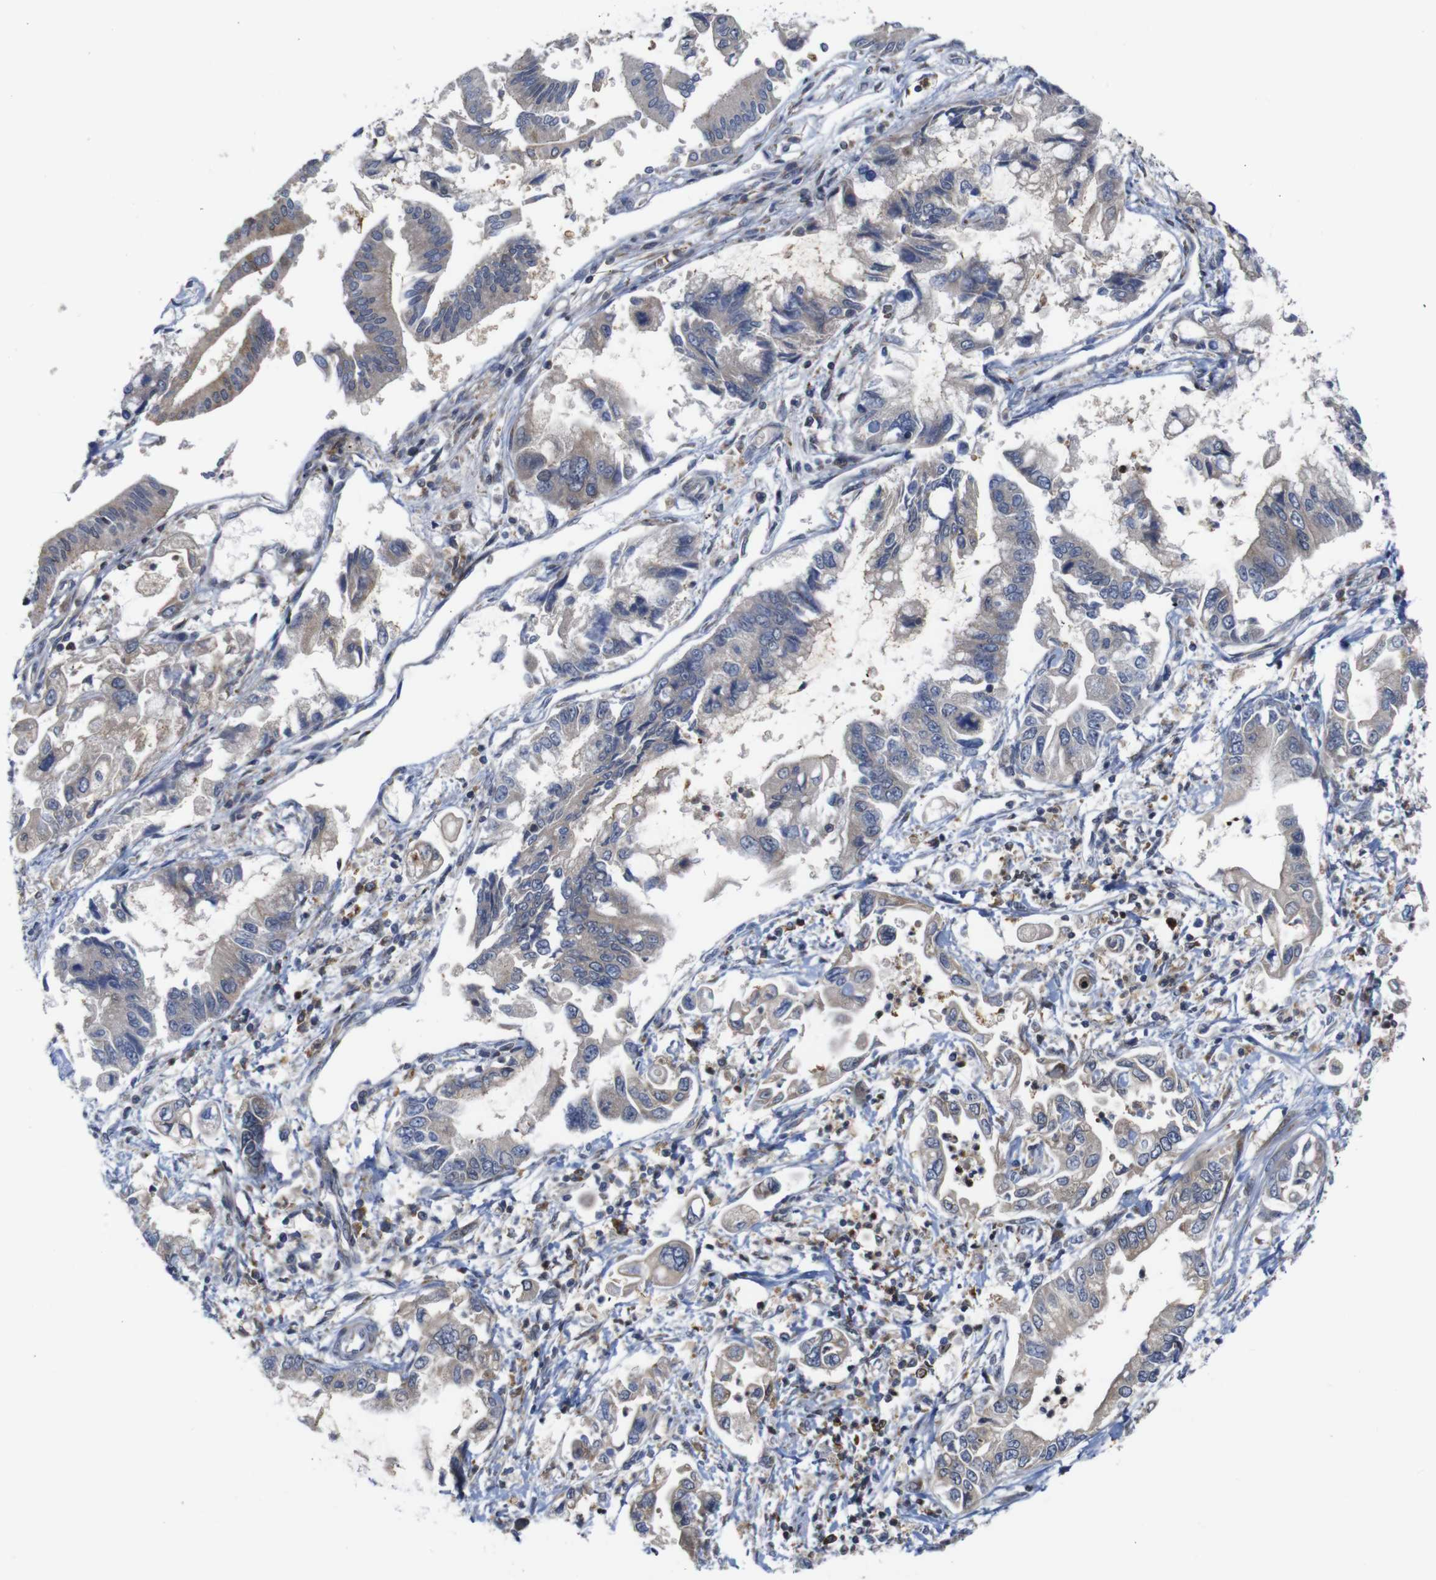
{"staining": {"intensity": "weak", "quantity": "25%-75%", "location": "cytoplasmic/membranous"}, "tissue": "pancreatic cancer", "cell_type": "Tumor cells", "image_type": "cancer", "snomed": [{"axis": "morphology", "description": "Adenocarcinoma, NOS"}, {"axis": "topography", "description": "Pancreas"}], "caption": "A high-resolution micrograph shows immunohistochemistry (IHC) staining of pancreatic cancer (adenocarcinoma), which shows weak cytoplasmic/membranous positivity in about 25%-75% of tumor cells.", "gene": "PTPN1", "patient": {"sex": "male", "age": 56}}